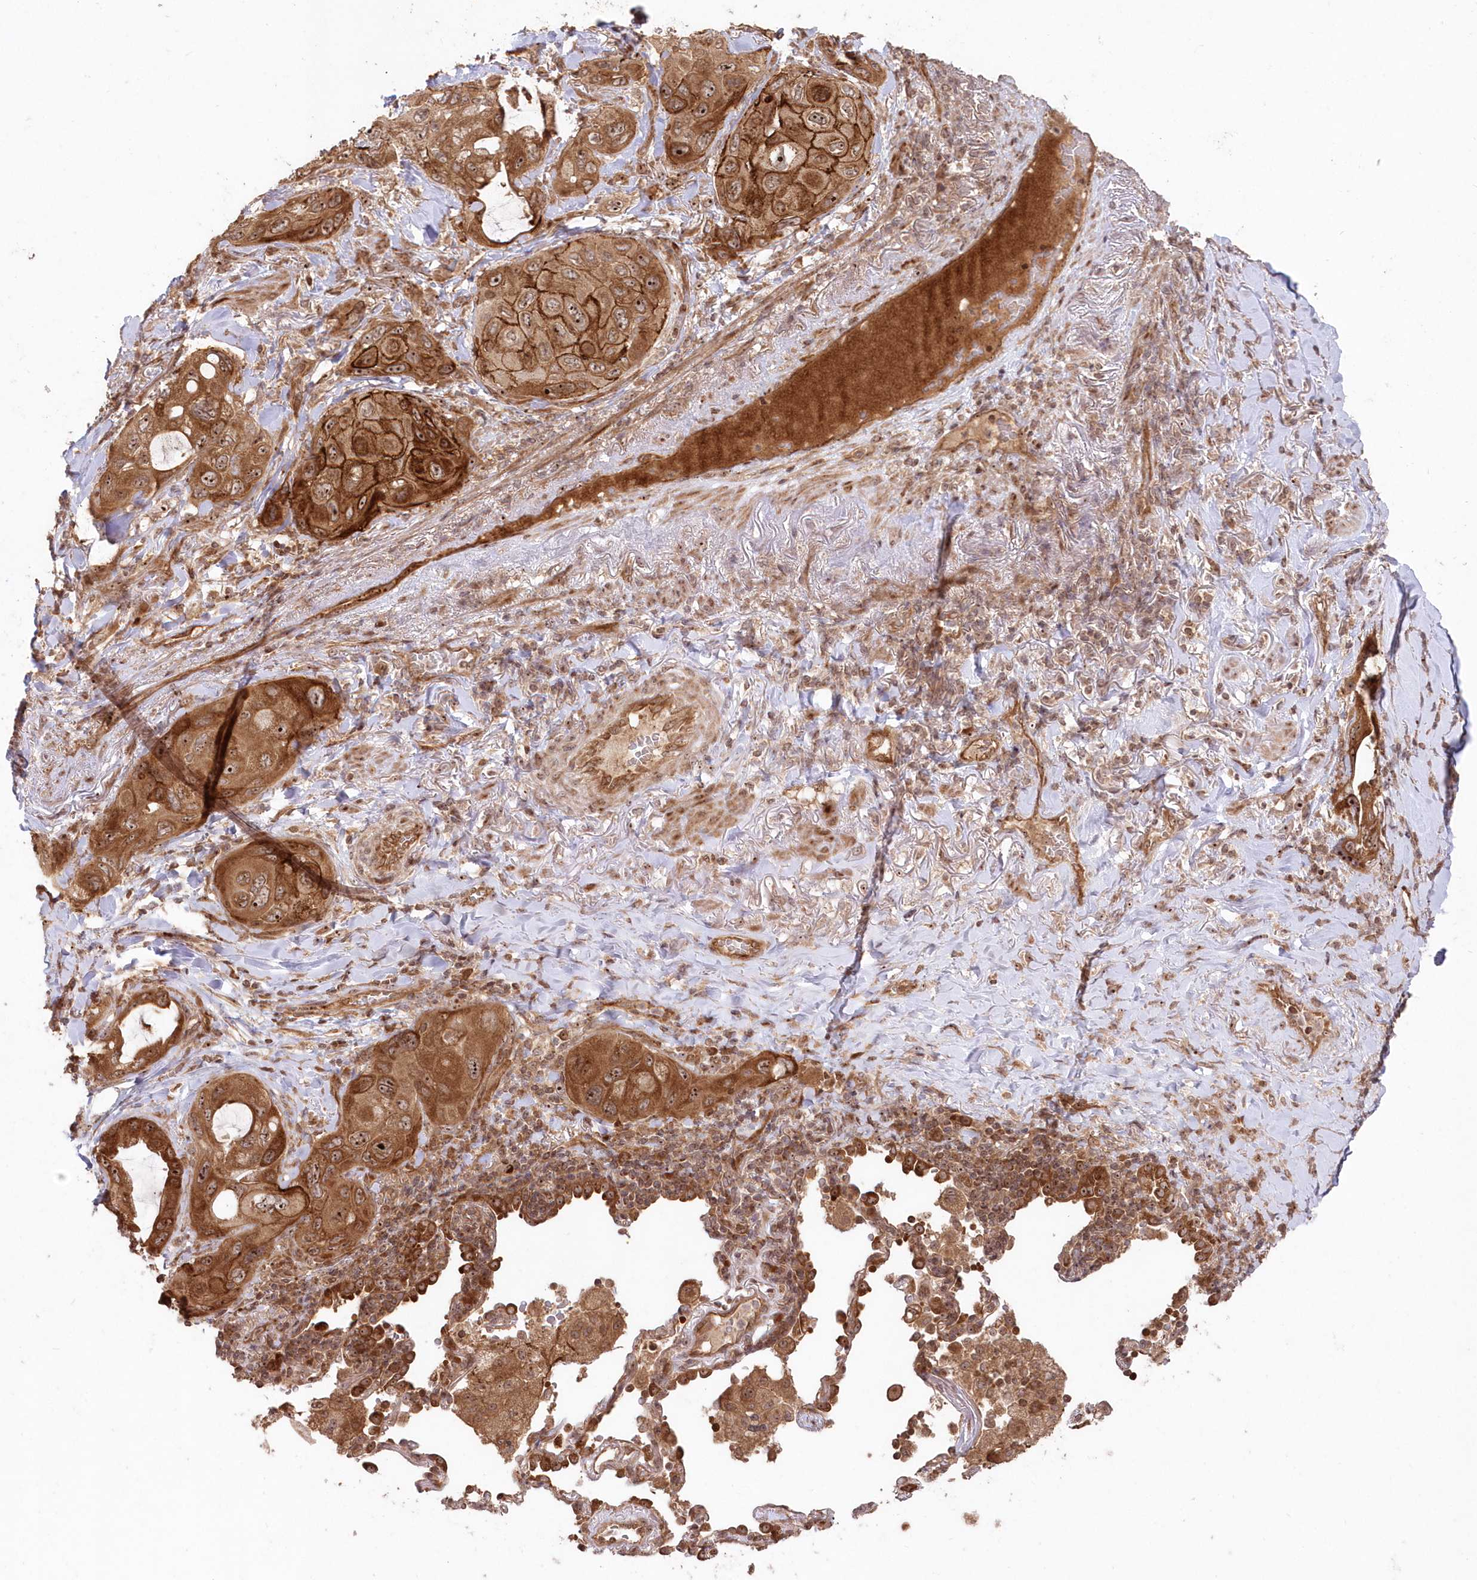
{"staining": {"intensity": "strong", "quantity": ">75%", "location": "cytoplasmic/membranous,nuclear"}, "tissue": "lung cancer", "cell_type": "Tumor cells", "image_type": "cancer", "snomed": [{"axis": "morphology", "description": "Squamous cell carcinoma, NOS"}, {"axis": "topography", "description": "Lung"}], "caption": "A brown stain labels strong cytoplasmic/membranous and nuclear positivity of a protein in human squamous cell carcinoma (lung) tumor cells.", "gene": "SERINC1", "patient": {"sex": "female", "age": 73}}